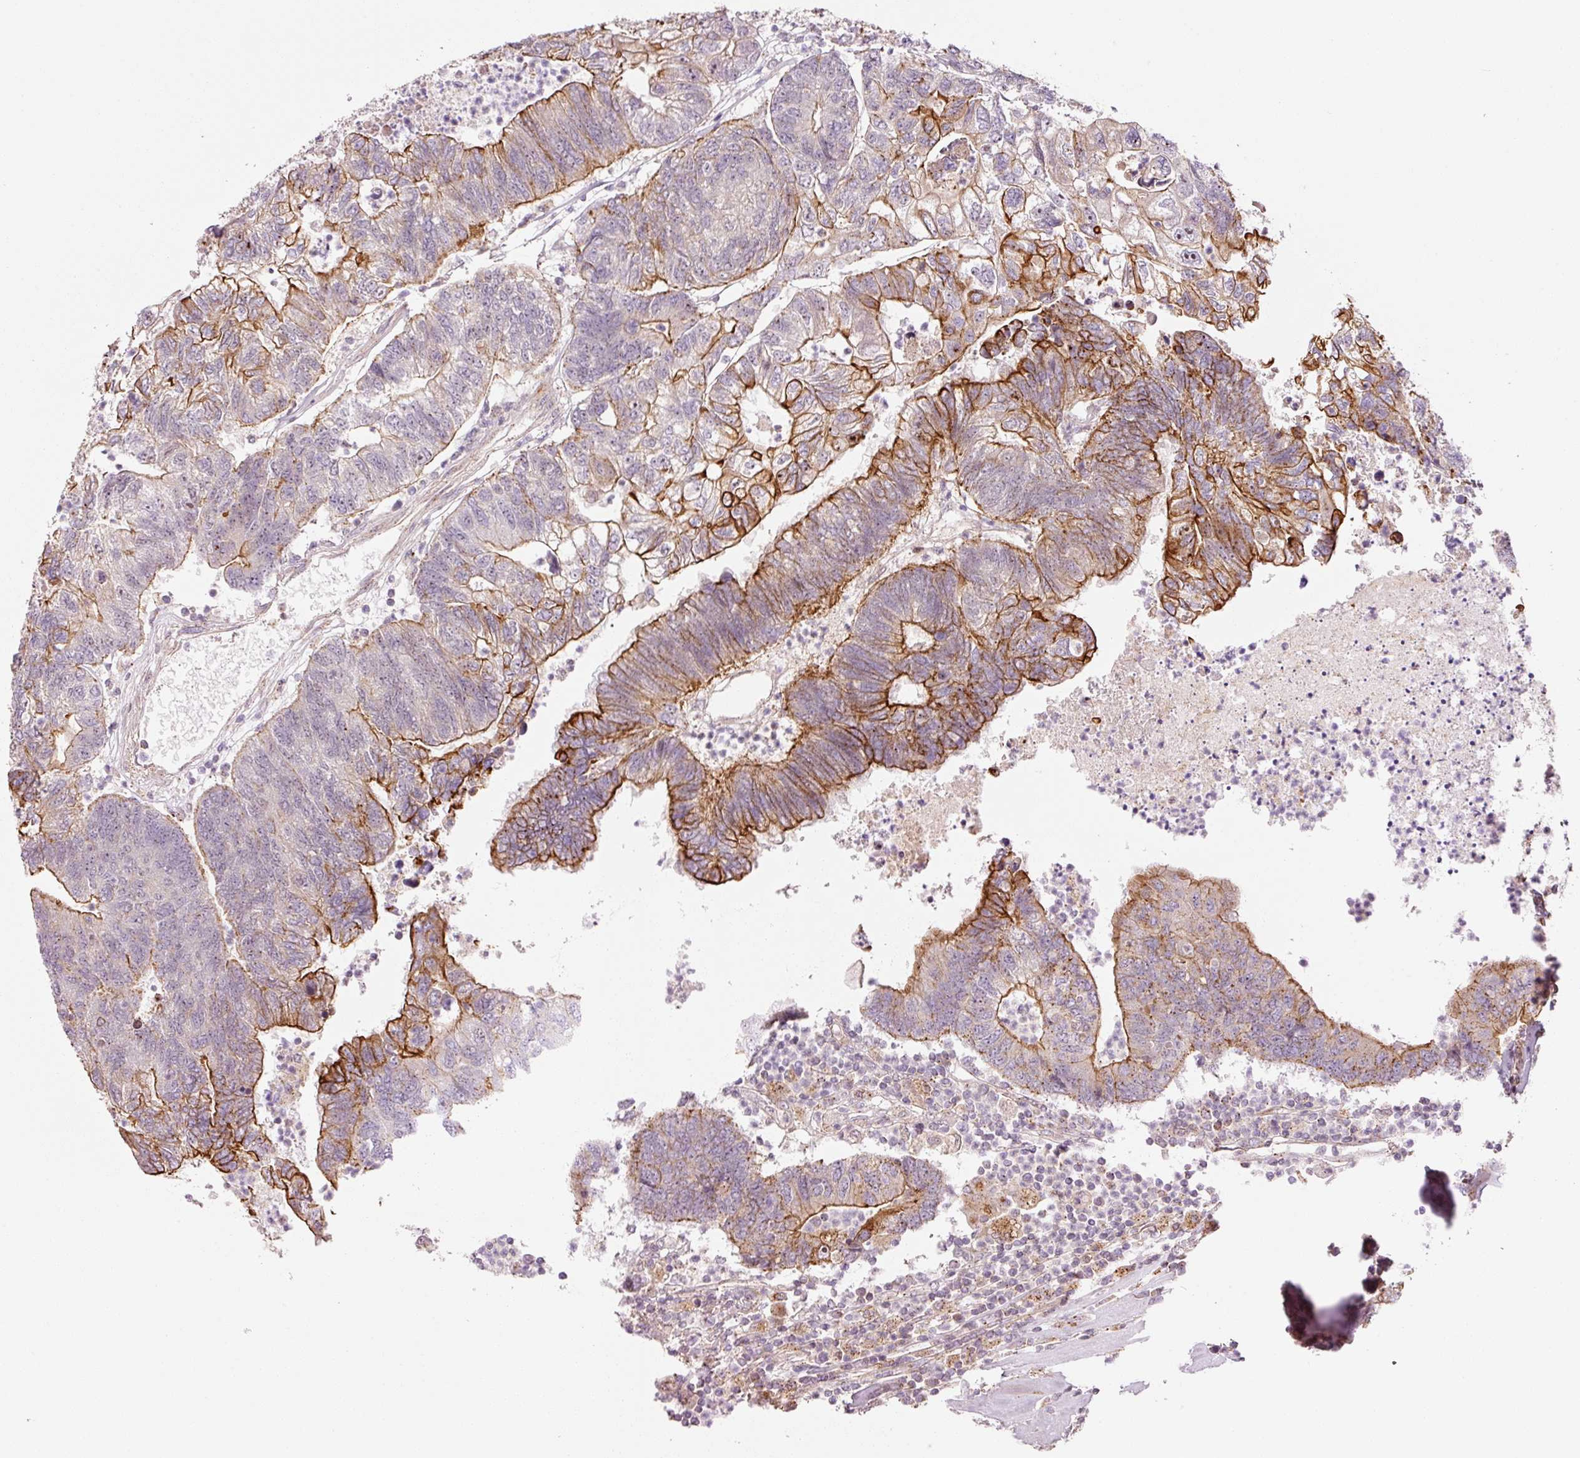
{"staining": {"intensity": "moderate", "quantity": "25%-75%", "location": "cytoplasmic/membranous"}, "tissue": "colorectal cancer", "cell_type": "Tumor cells", "image_type": "cancer", "snomed": [{"axis": "morphology", "description": "Adenocarcinoma, NOS"}, {"axis": "topography", "description": "Colon"}], "caption": "The micrograph reveals staining of colorectal adenocarcinoma, revealing moderate cytoplasmic/membranous protein expression (brown color) within tumor cells.", "gene": "ANKRD20A1", "patient": {"sex": "female", "age": 48}}